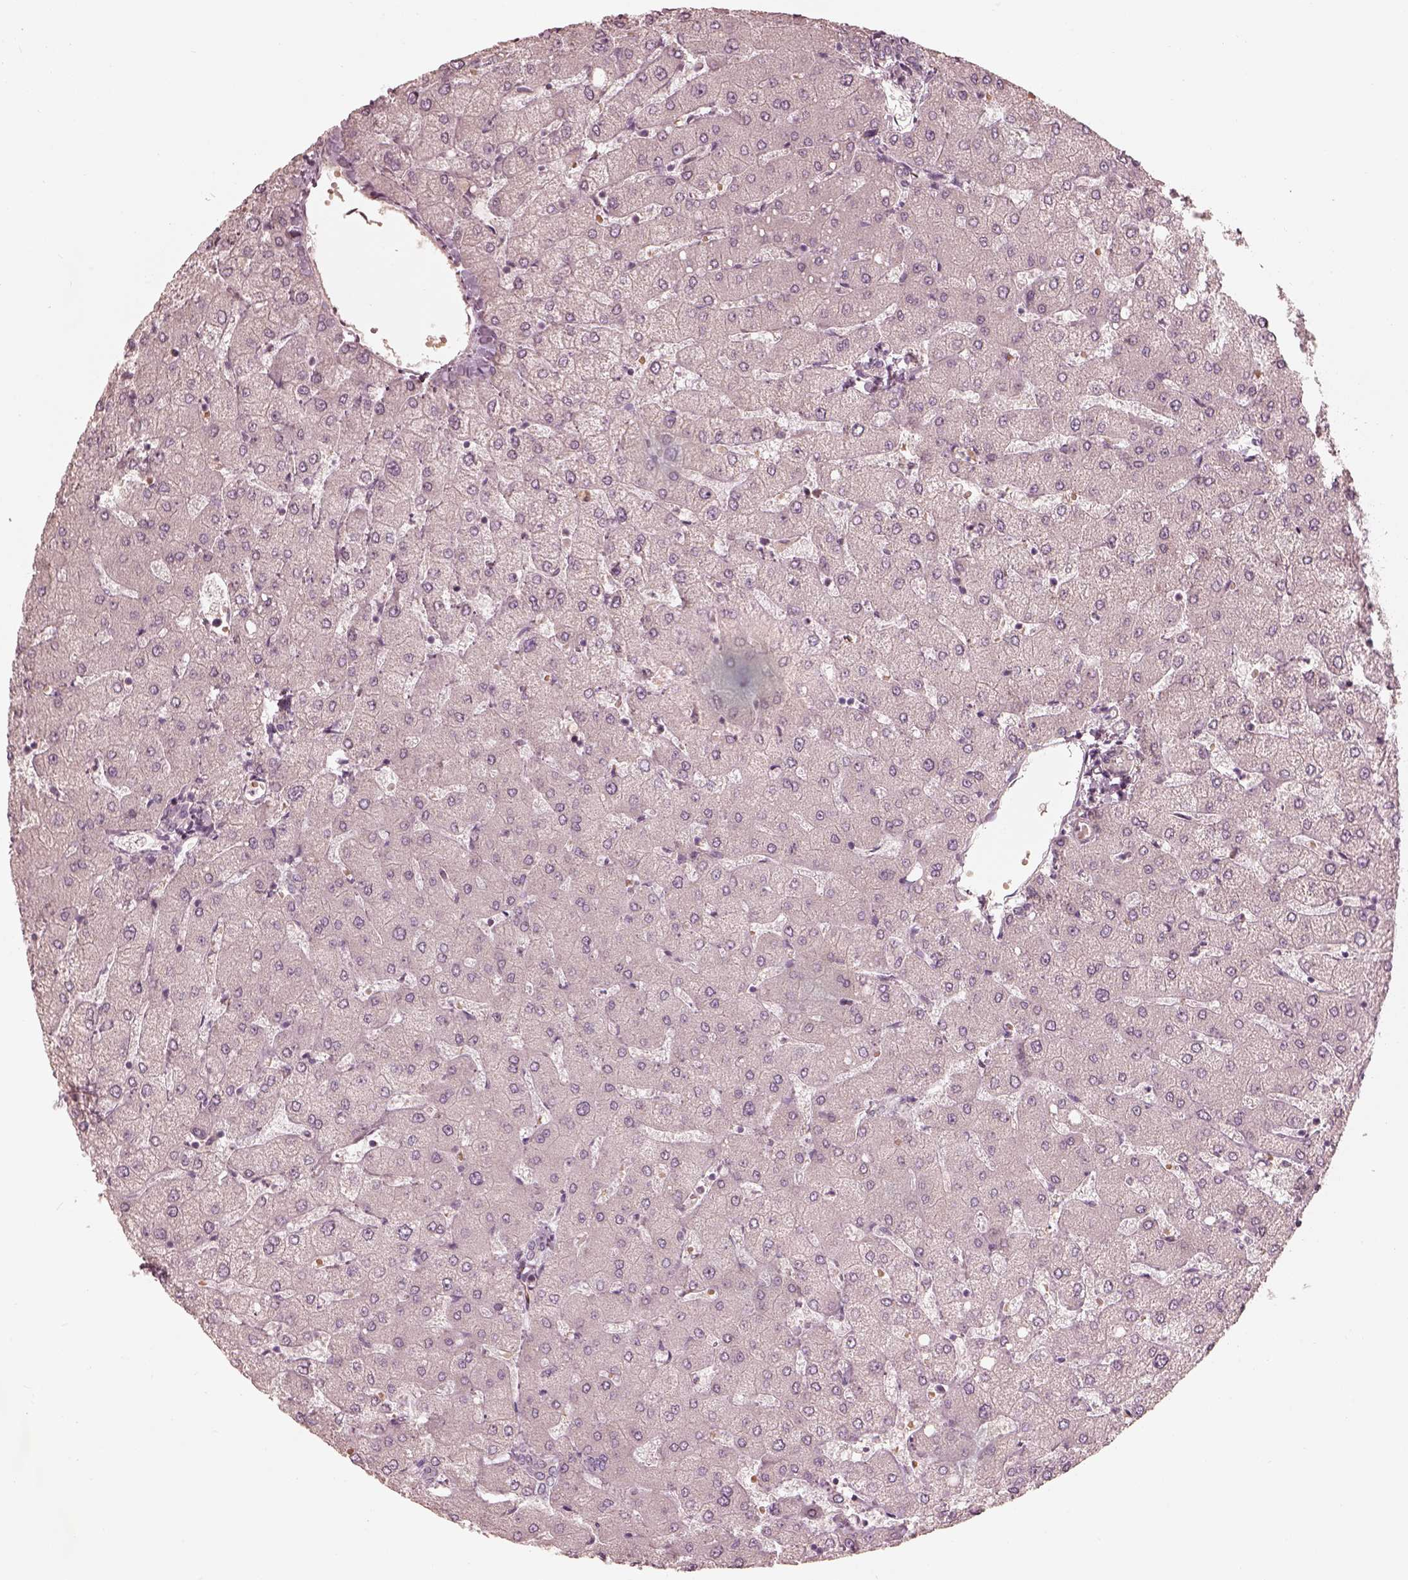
{"staining": {"intensity": "negative", "quantity": "none", "location": "none"}, "tissue": "liver", "cell_type": "Cholangiocytes", "image_type": "normal", "snomed": [{"axis": "morphology", "description": "Normal tissue, NOS"}, {"axis": "topography", "description": "Liver"}], "caption": "This is an immunohistochemistry (IHC) histopathology image of unremarkable liver. There is no positivity in cholangiocytes.", "gene": "ANKLE1", "patient": {"sex": "female", "age": 54}}